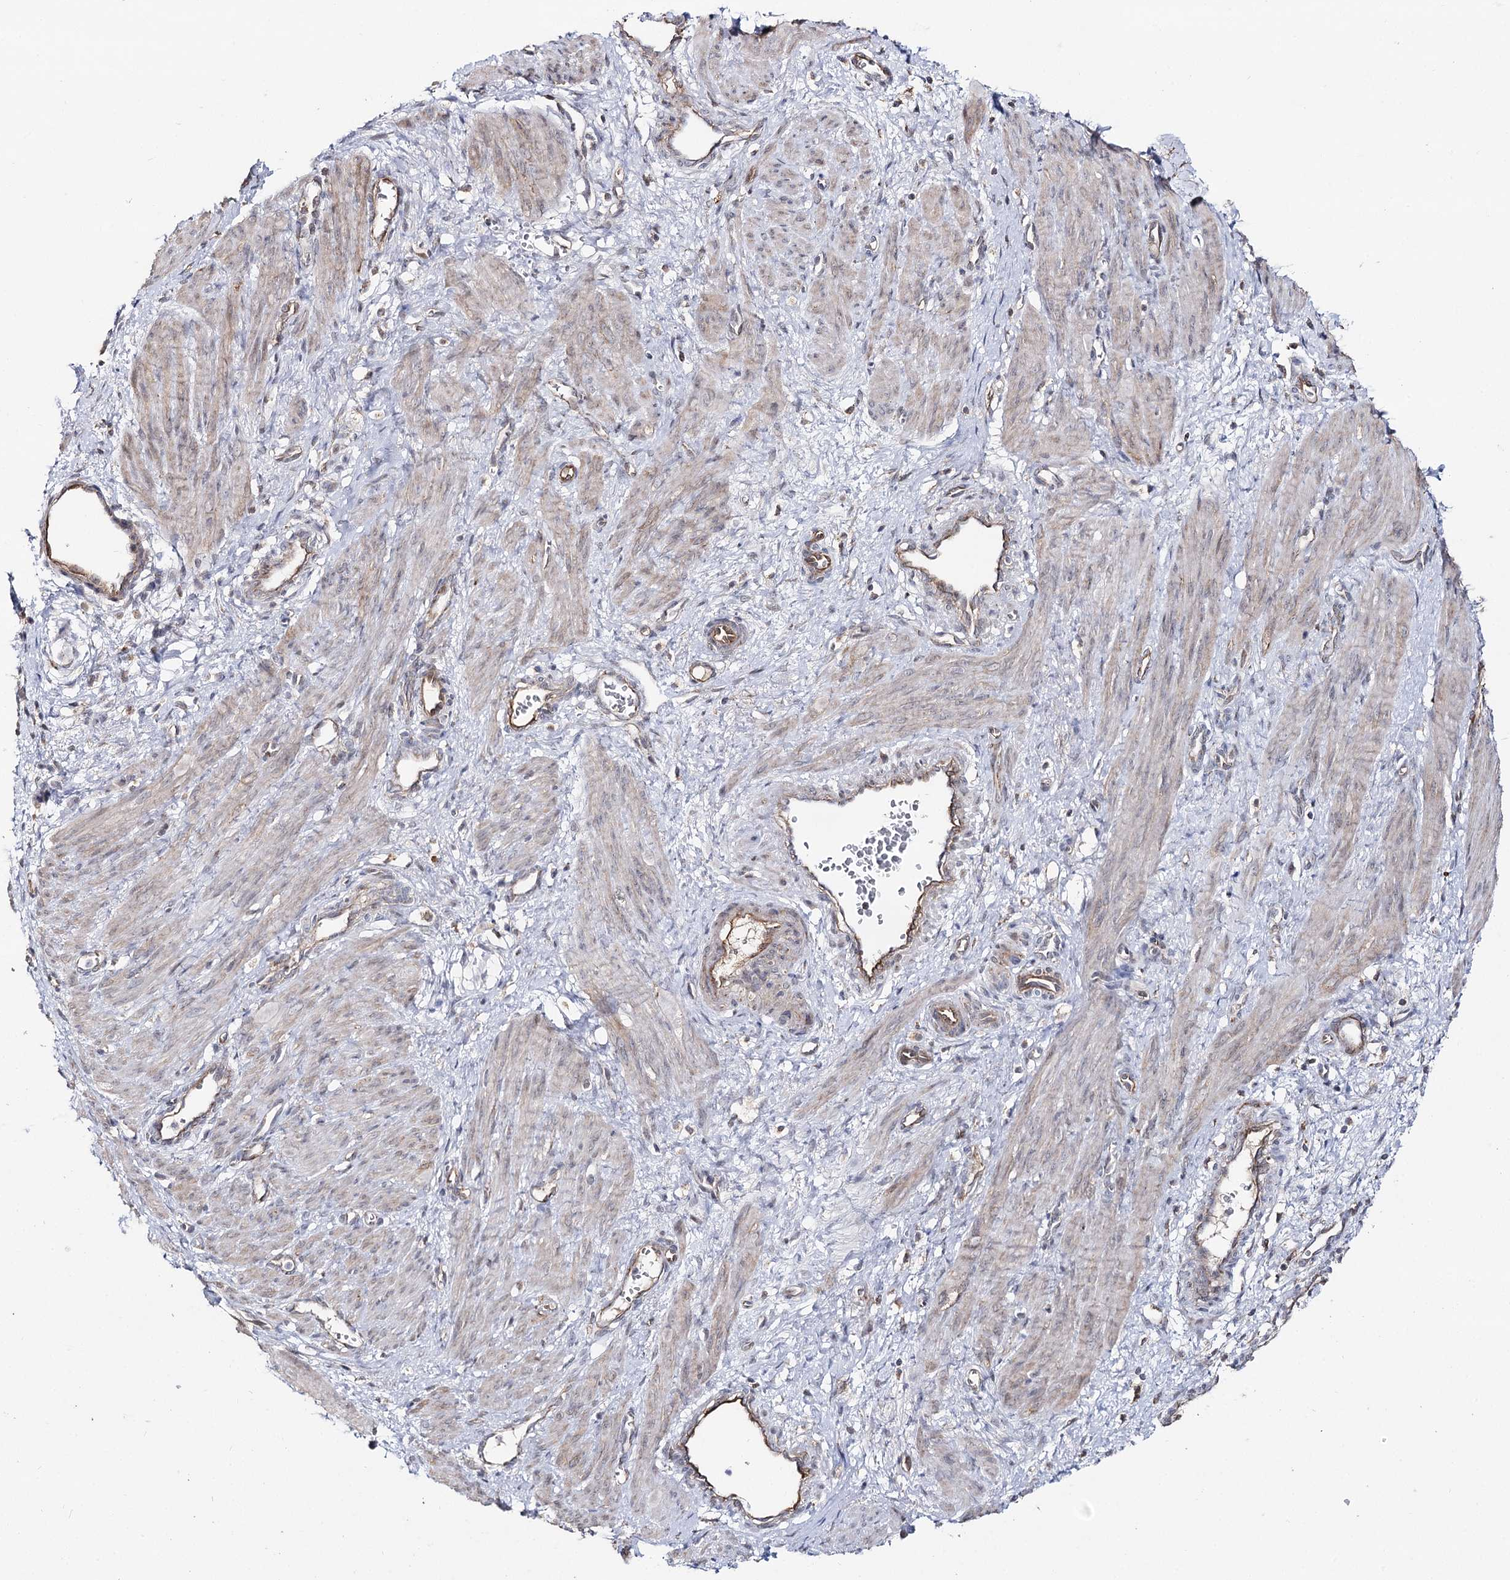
{"staining": {"intensity": "weak", "quantity": "25%-75%", "location": "cytoplasmic/membranous"}, "tissue": "smooth muscle", "cell_type": "Smooth muscle cells", "image_type": "normal", "snomed": [{"axis": "morphology", "description": "Normal tissue, NOS"}, {"axis": "topography", "description": "Endometrium"}], "caption": "Protein expression by IHC demonstrates weak cytoplasmic/membranous expression in approximately 25%-75% of smooth muscle cells in benign smooth muscle.", "gene": "CBR4", "patient": {"sex": "female", "age": 33}}